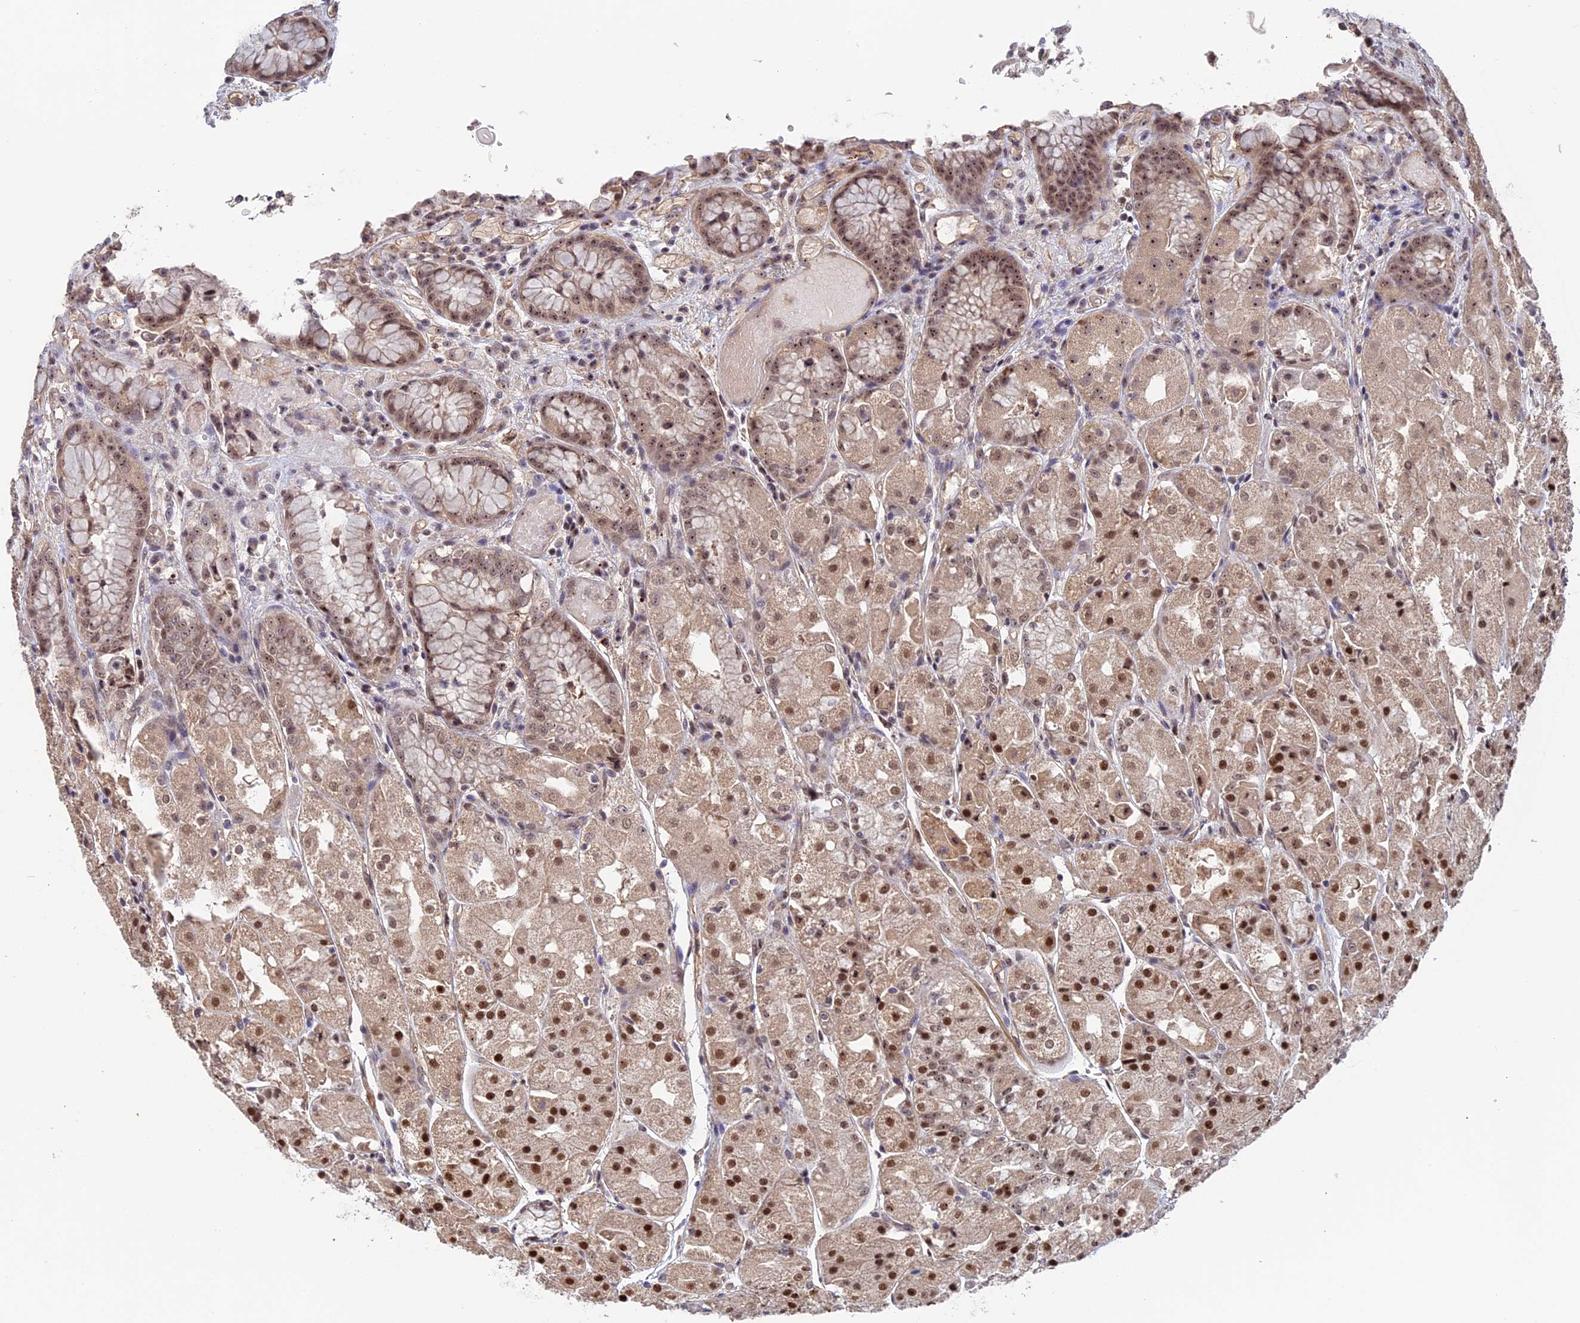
{"staining": {"intensity": "moderate", "quantity": ">75%", "location": "nuclear"}, "tissue": "stomach", "cell_type": "Glandular cells", "image_type": "normal", "snomed": [{"axis": "morphology", "description": "Normal tissue, NOS"}, {"axis": "topography", "description": "Stomach, upper"}], "caption": "Moderate nuclear protein expression is appreciated in approximately >75% of glandular cells in stomach.", "gene": "FAM98C", "patient": {"sex": "male", "age": 72}}